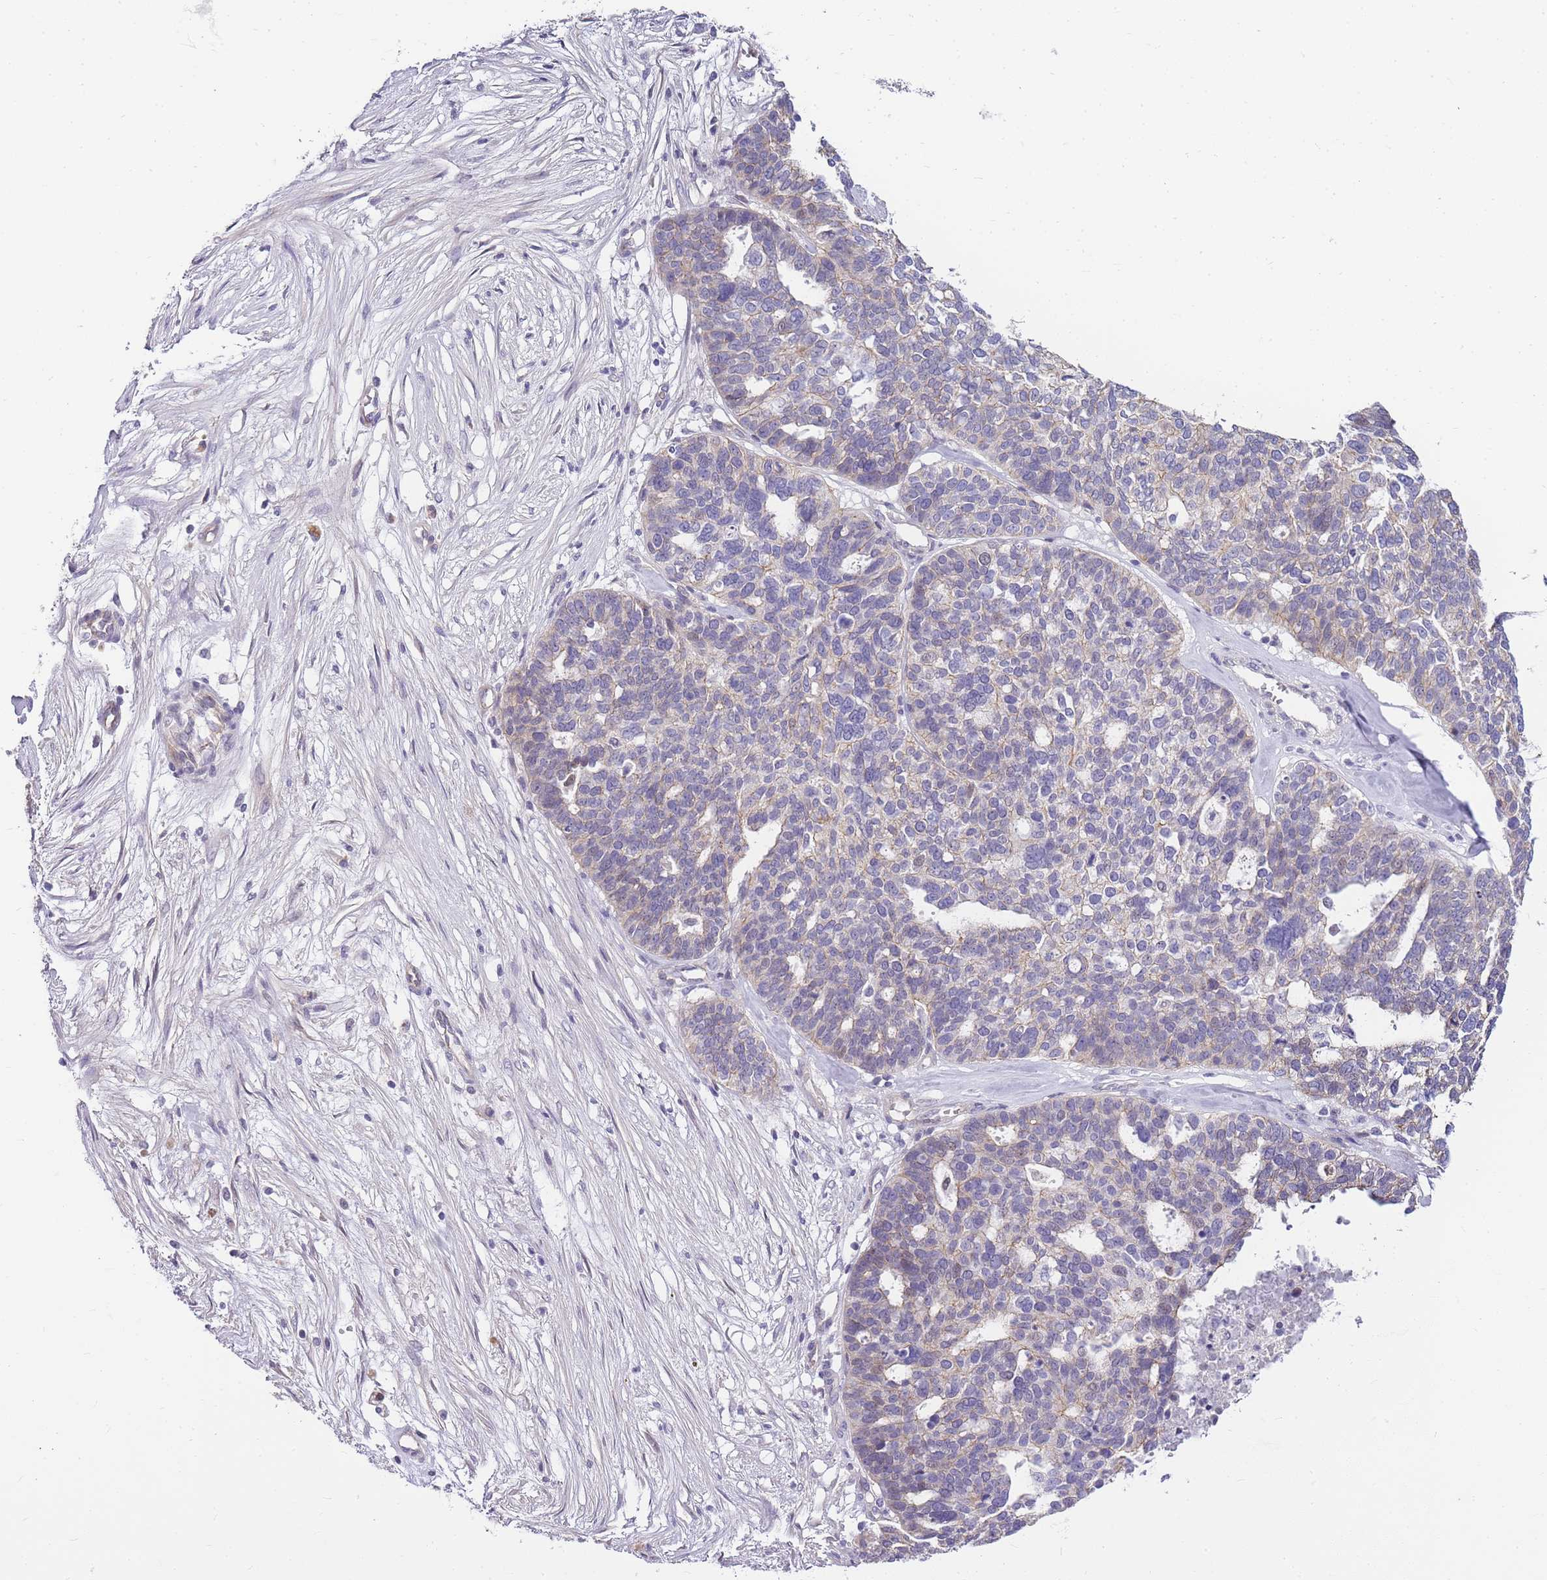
{"staining": {"intensity": "weak", "quantity": "<25%", "location": "cytoplasmic/membranous"}, "tissue": "ovarian cancer", "cell_type": "Tumor cells", "image_type": "cancer", "snomed": [{"axis": "morphology", "description": "Cystadenocarcinoma, serous, NOS"}, {"axis": "topography", "description": "Ovary"}], "caption": "DAB immunohistochemical staining of ovarian serous cystadenocarcinoma reveals no significant staining in tumor cells.", "gene": "CLBA1", "patient": {"sex": "female", "age": 59}}